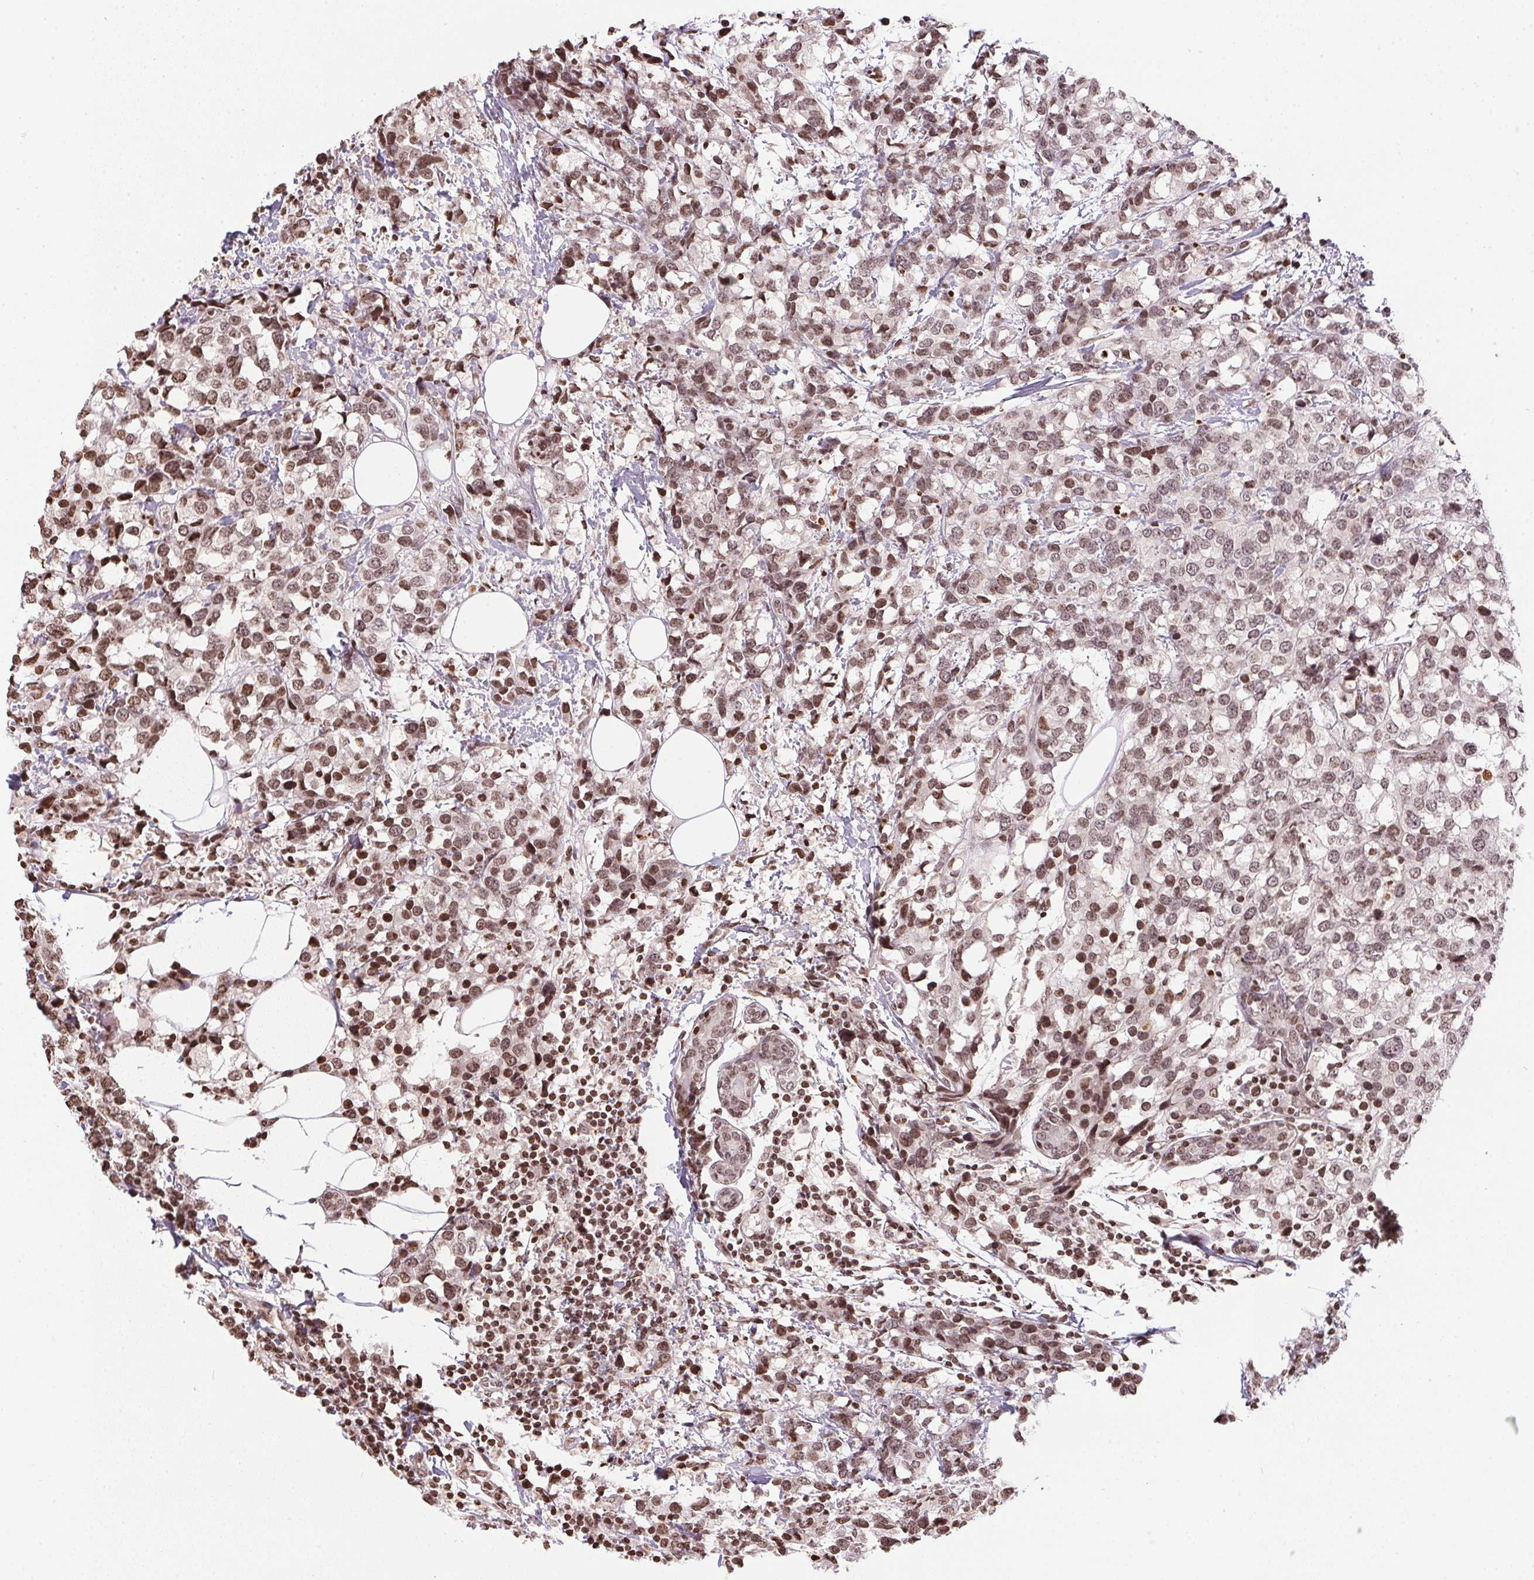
{"staining": {"intensity": "moderate", "quantity": ">75%", "location": "nuclear"}, "tissue": "breast cancer", "cell_type": "Tumor cells", "image_type": "cancer", "snomed": [{"axis": "morphology", "description": "Lobular carcinoma"}, {"axis": "topography", "description": "Breast"}], "caption": "This photomicrograph exhibits immunohistochemistry (IHC) staining of lobular carcinoma (breast), with medium moderate nuclear expression in approximately >75% of tumor cells.", "gene": "RNF181", "patient": {"sex": "female", "age": 59}}